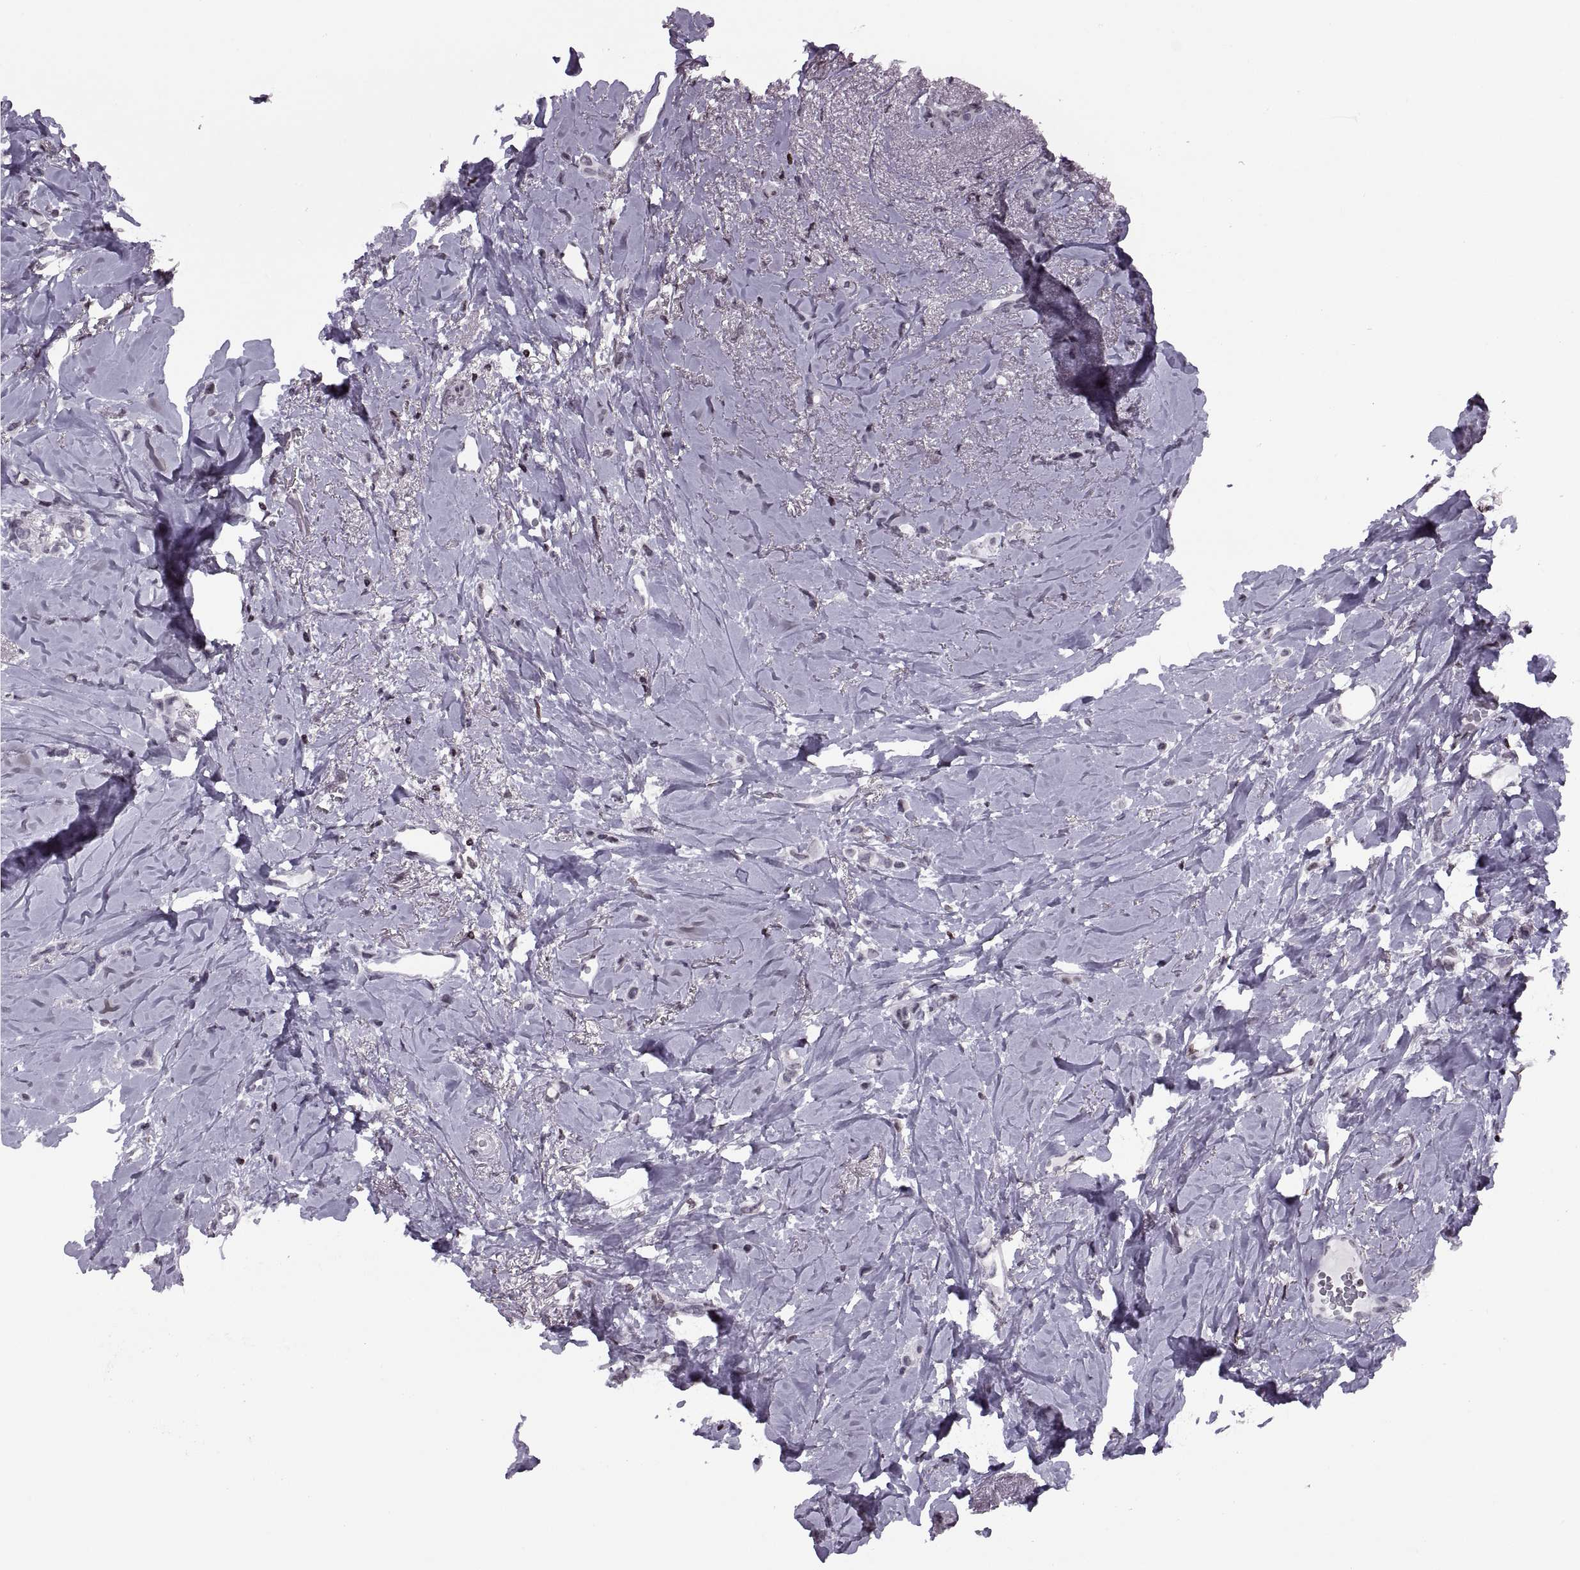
{"staining": {"intensity": "negative", "quantity": "none", "location": "none"}, "tissue": "breast cancer", "cell_type": "Tumor cells", "image_type": "cancer", "snomed": [{"axis": "morphology", "description": "Lobular carcinoma"}, {"axis": "topography", "description": "Breast"}], "caption": "High power microscopy micrograph of an IHC micrograph of breast cancer, revealing no significant expression in tumor cells.", "gene": "H1-8", "patient": {"sex": "female", "age": 66}}